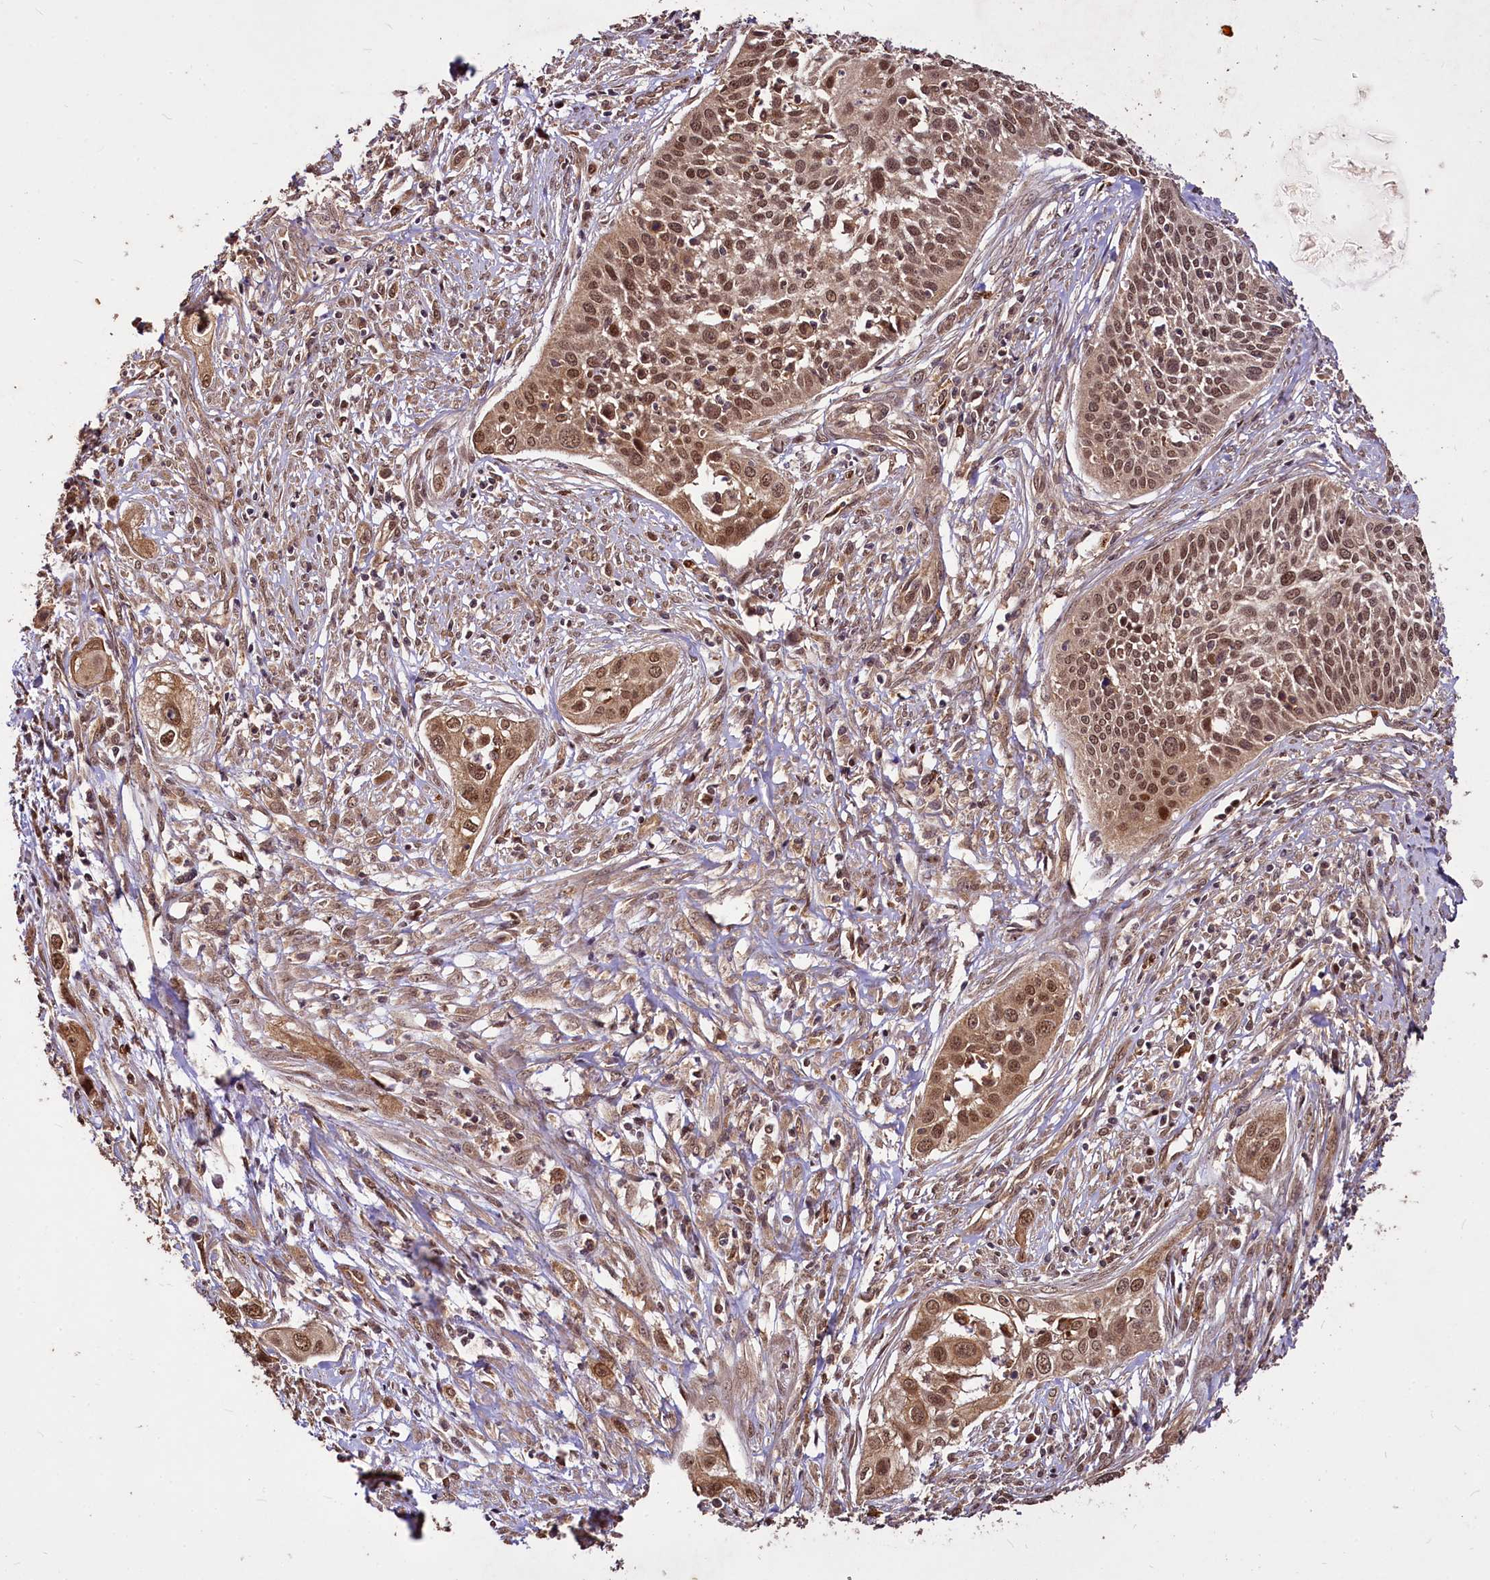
{"staining": {"intensity": "moderate", "quantity": ">75%", "location": "cytoplasmic/membranous,nuclear"}, "tissue": "cervical cancer", "cell_type": "Tumor cells", "image_type": "cancer", "snomed": [{"axis": "morphology", "description": "Squamous cell carcinoma, NOS"}, {"axis": "topography", "description": "Cervix"}], "caption": "Cervical squamous cell carcinoma tissue shows moderate cytoplasmic/membranous and nuclear staining in about >75% of tumor cells, visualized by immunohistochemistry.", "gene": "VPS51", "patient": {"sex": "female", "age": 34}}